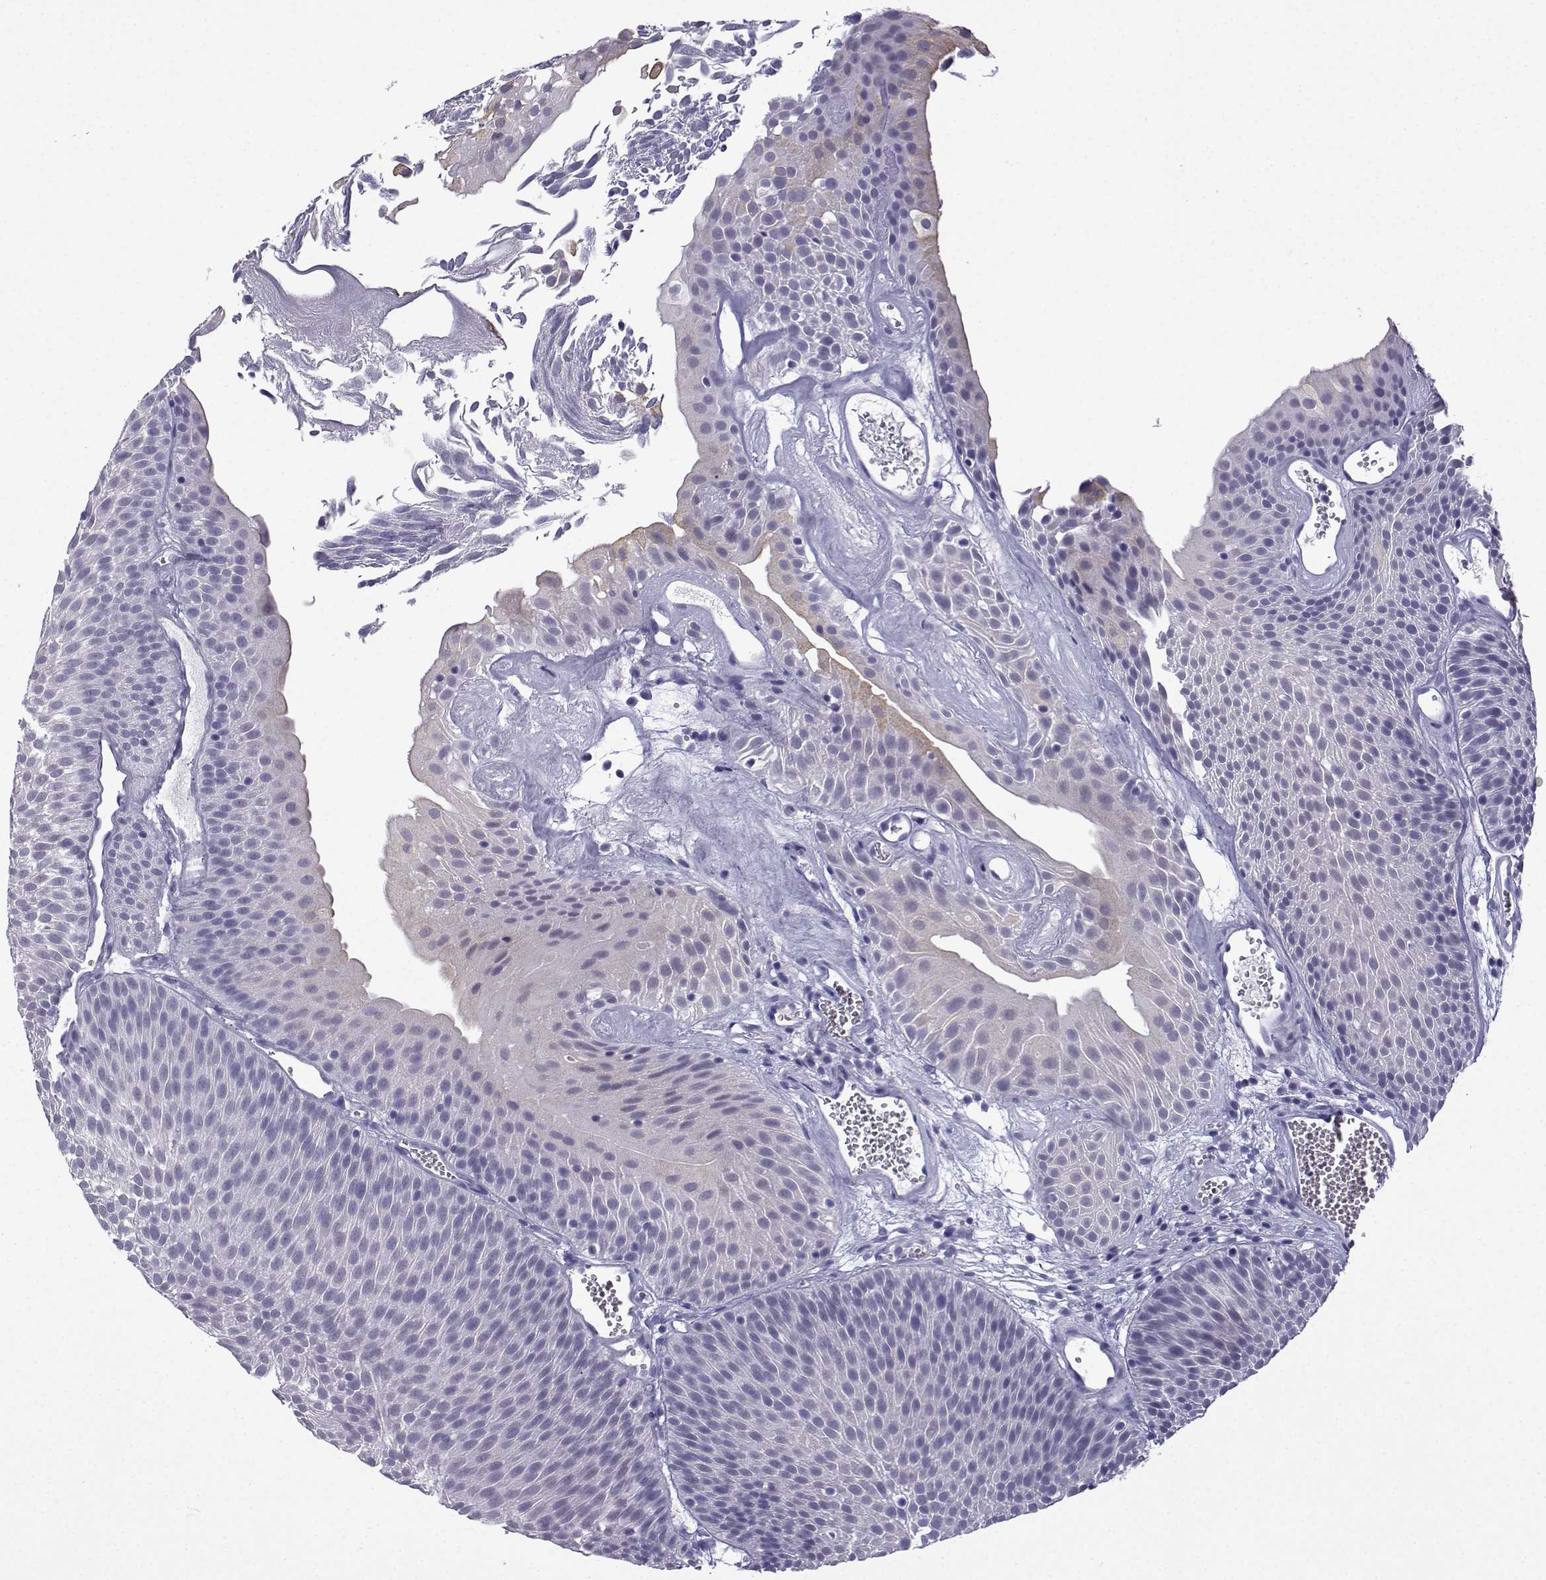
{"staining": {"intensity": "weak", "quantity": "<25%", "location": "cytoplasmic/membranous"}, "tissue": "urothelial cancer", "cell_type": "Tumor cells", "image_type": "cancer", "snomed": [{"axis": "morphology", "description": "Urothelial carcinoma, Low grade"}, {"axis": "topography", "description": "Urinary bladder"}], "caption": "IHC image of urothelial carcinoma (low-grade) stained for a protein (brown), which demonstrates no expression in tumor cells. (Brightfield microscopy of DAB (3,3'-diaminobenzidine) immunohistochemistry at high magnification).", "gene": "MRGBP", "patient": {"sex": "male", "age": 52}}